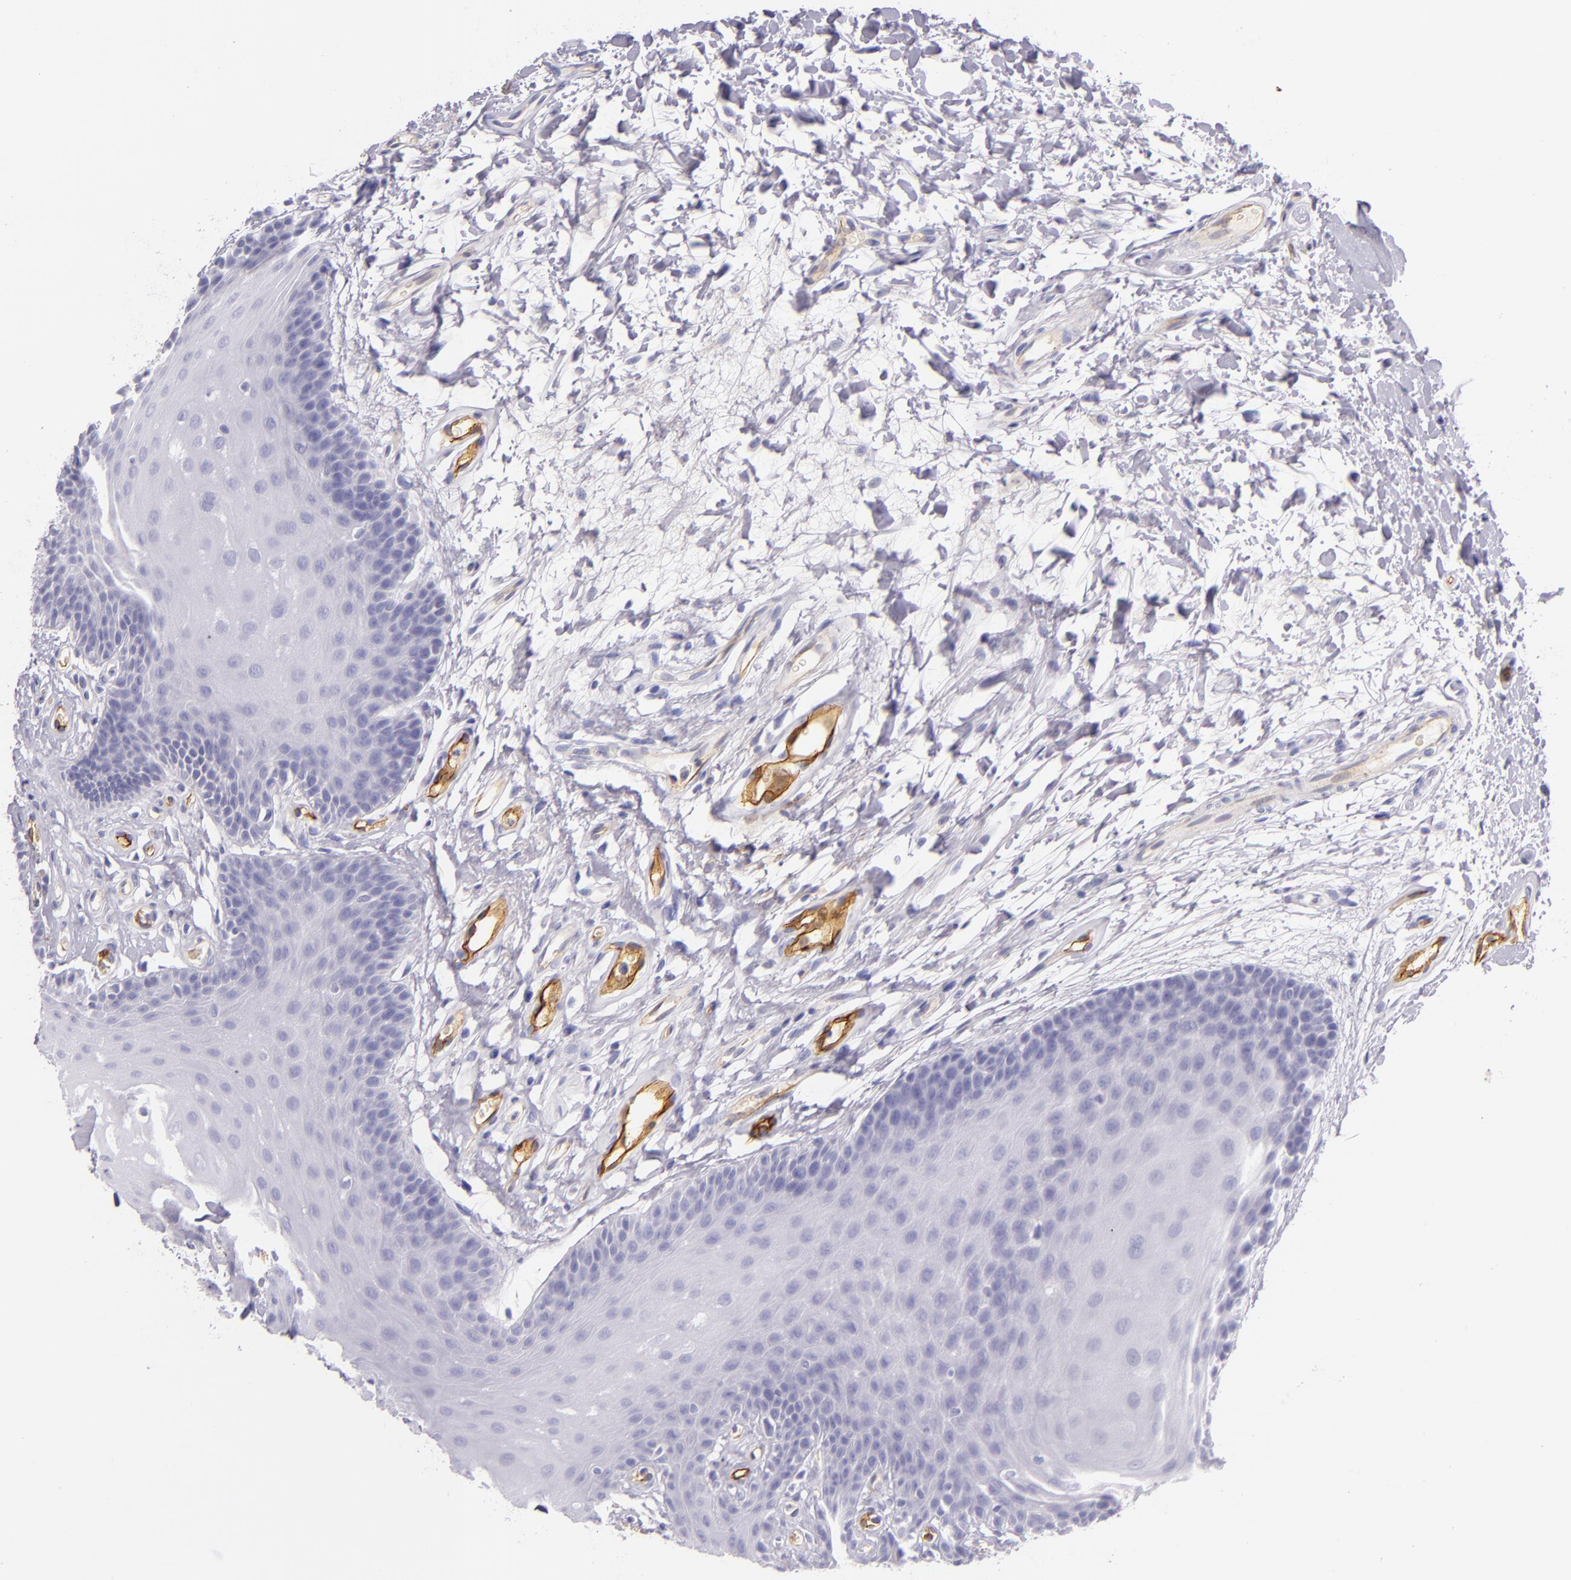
{"staining": {"intensity": "negative", "quantity": "none", "location": "none"}, "tissue": "oral mucosa", "cell_type": "Squamous epithelial cells", "image_type": "normal", "snomed": [{"axis": "morphology", "description": "Normal tissue, NOS"}, {"axis": "topography", "description": "Oral tissue"}], "caption": "The histopathology image displays no significant staining in squamous epithelial cells of oral mucosa. (Stains: DAB (3,3'-diaminobenzidine) immunohistochemistry (IHC) with hematoxylin counter stain, Microscopy: brightfield microscopy at high magnification).", "gene": "ICAM1", "patient": {"sex": "male", "age": 62}}